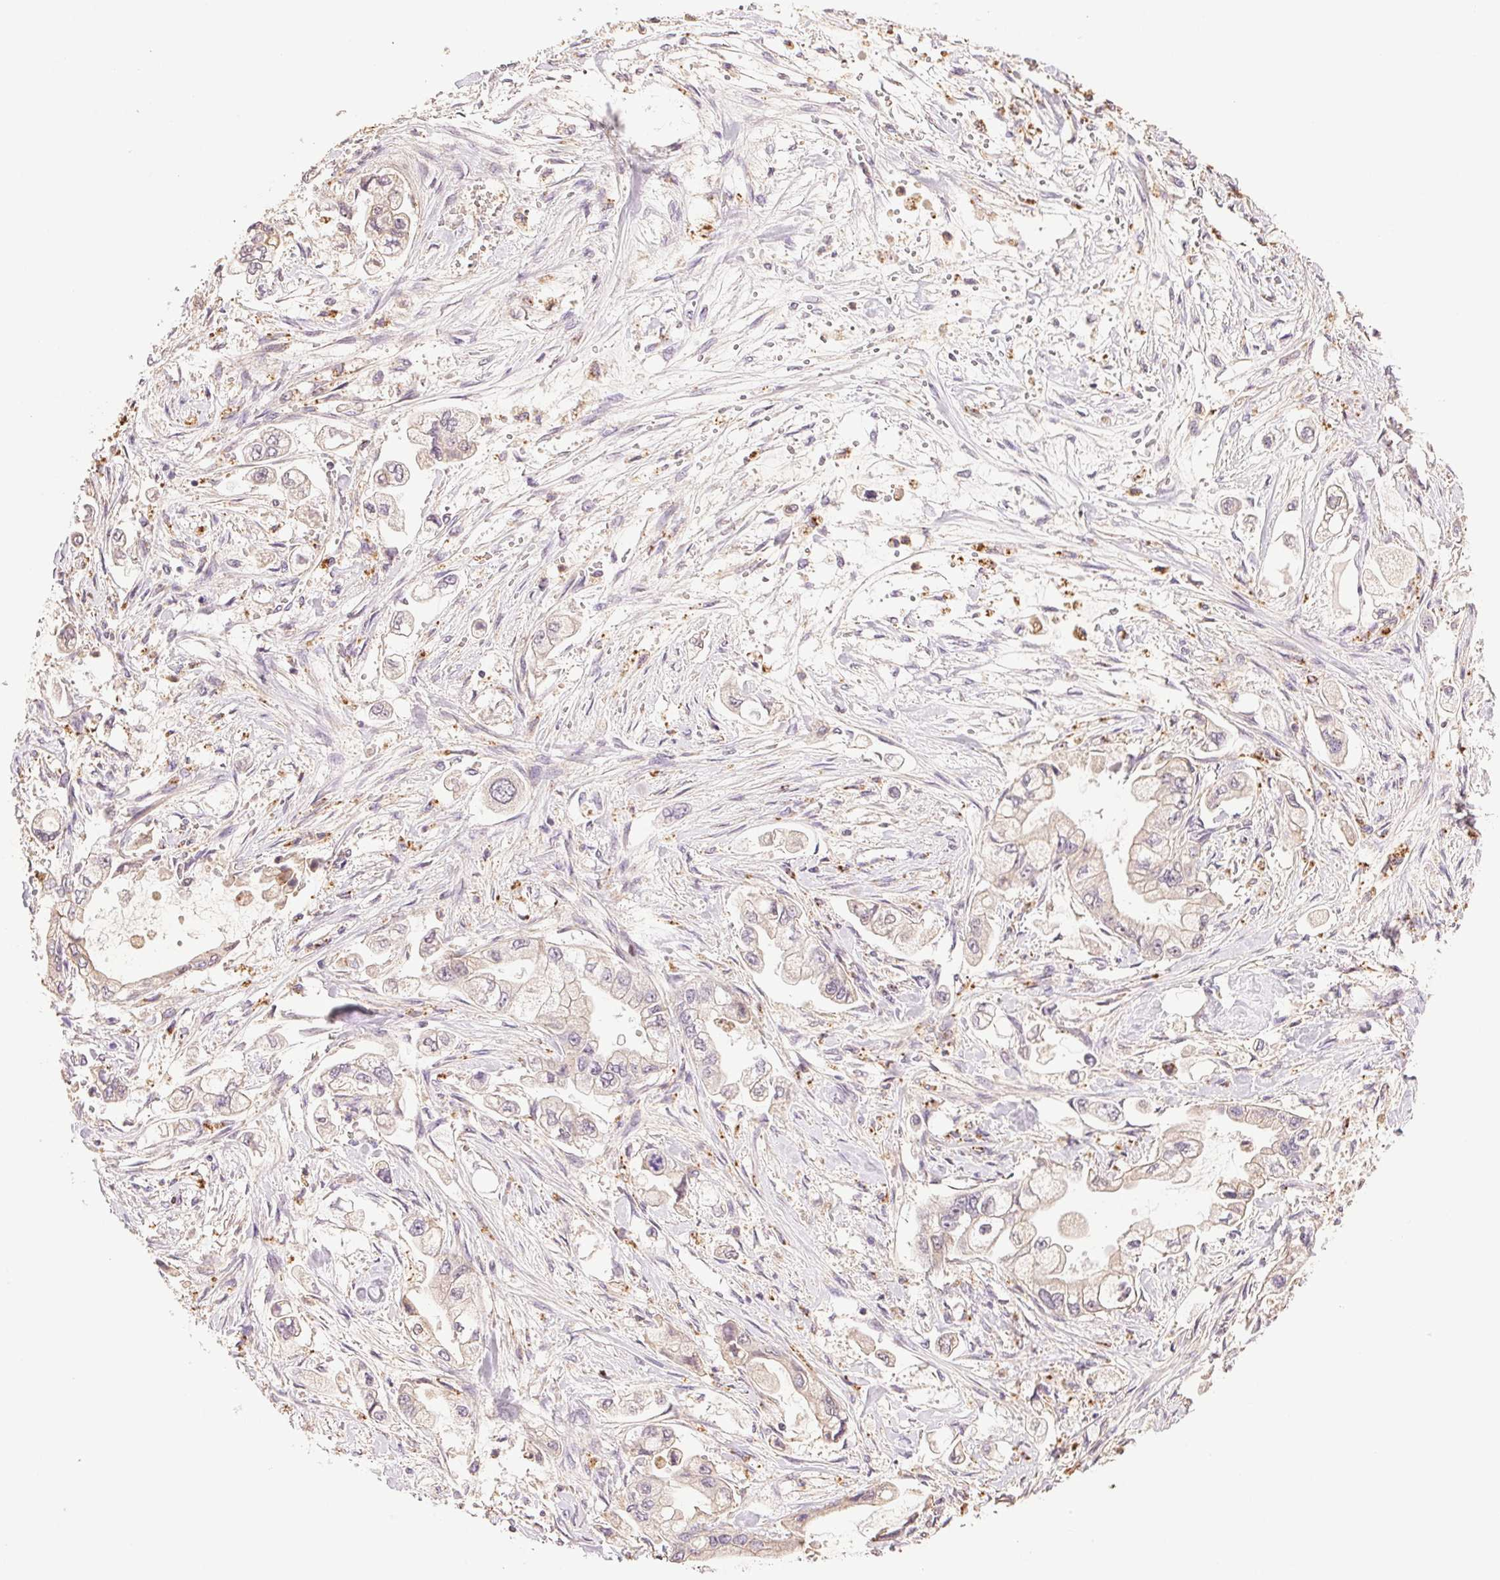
{"staining": {"intensity": "negative", "quantity": "none", "location": "none"}, "tissue": "stomach cancer", "cell_type": "Tumor cells", "image_type": "cancer", "snomed": [{"axis": "morphology", "description": "Adenocarcinoma, NOS"}, {"axis": "topography", "description": "Stomach"}], "caption": "This image is of adenocarcinoma (stomach) stained with immunohistochemistry (IHC) to label a protein in brown with the nuclei are counter-stained blue. There is no staining in tumor cells.", "gene": "TMEM253", "patient": {"sex": "male", "age": 62}}